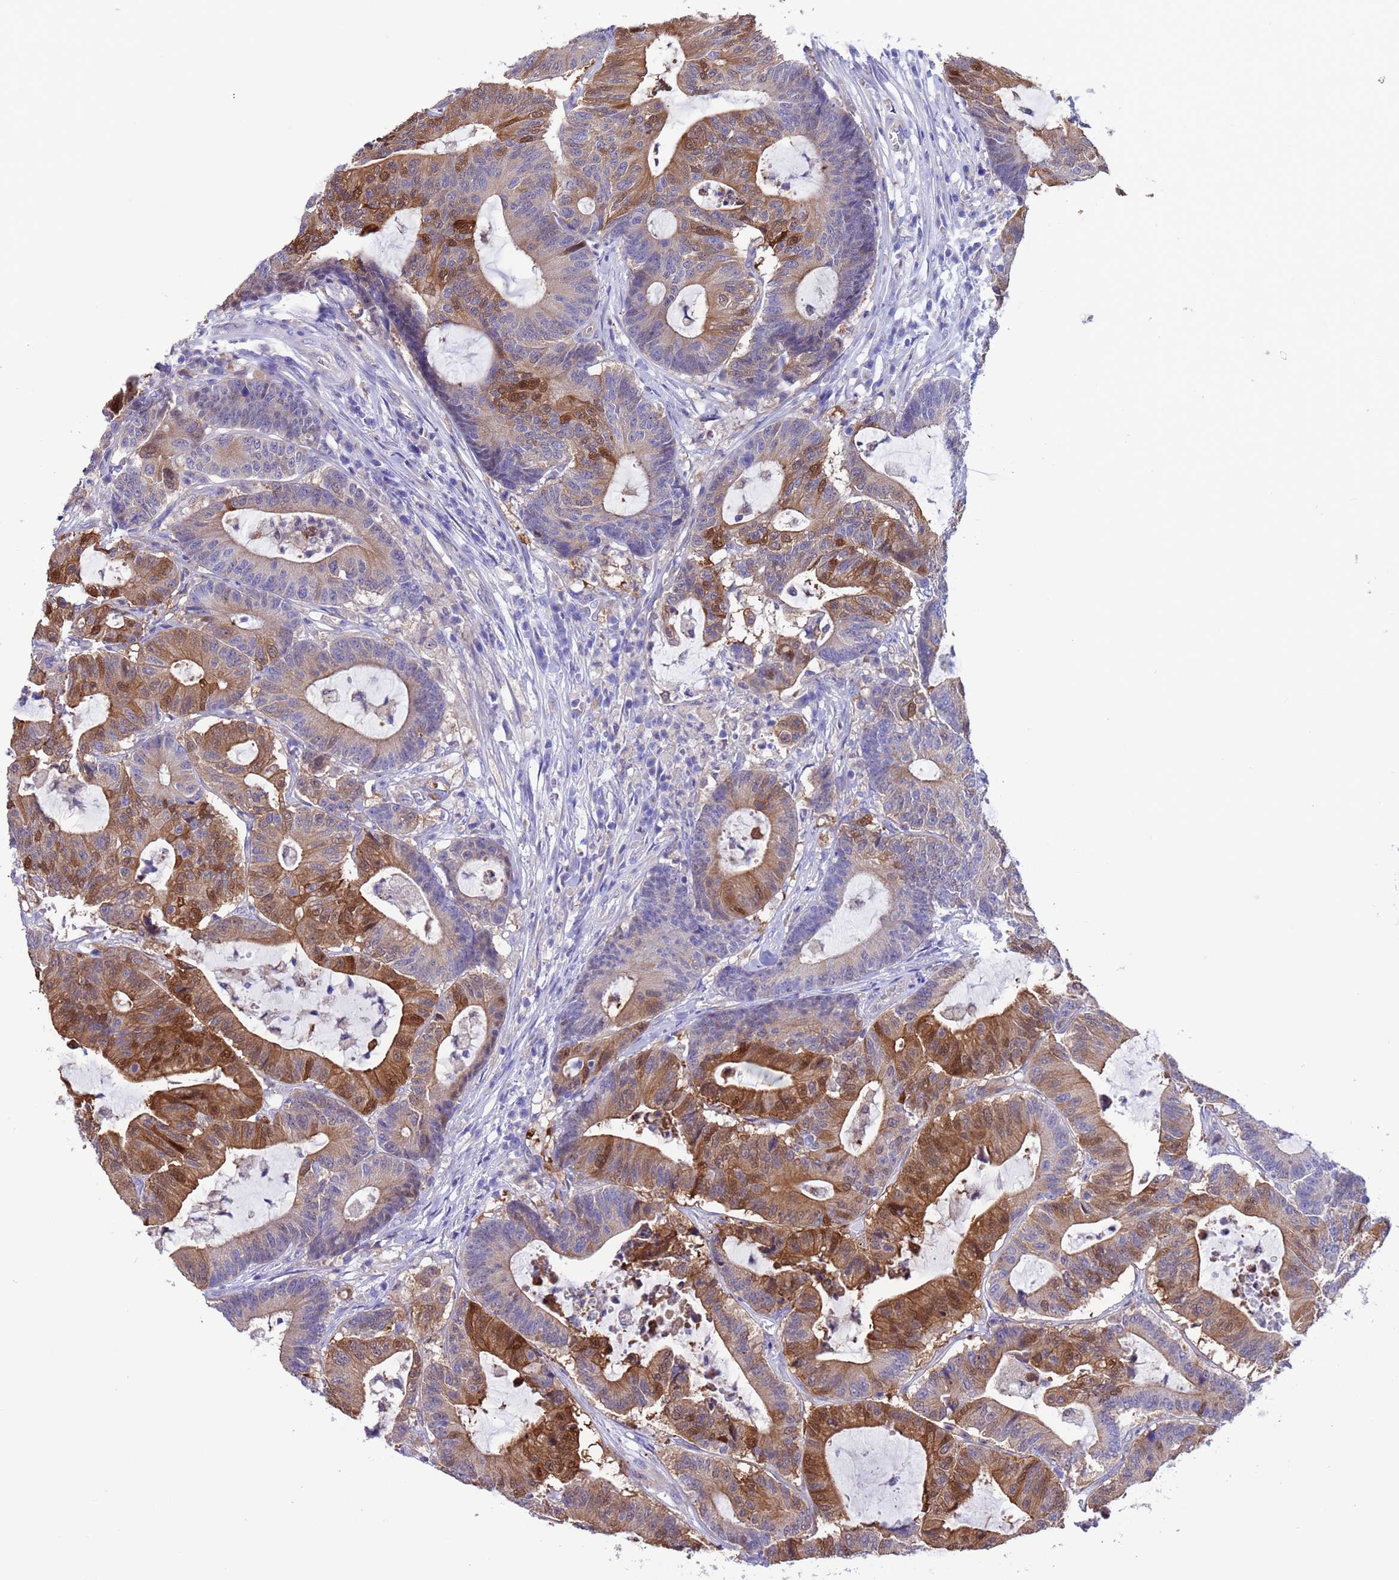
{"staining": {"intensity": "moderate", "quantity": "25%-75%", "location": "cytoplasmic/membranous,nuclear"}, "tissue": "colorectal cancer", "cell_type": "Tumor cells", "image_type": "cancer", "snomed": [{"axis": "morphology", "description": "Adenocarcinoma, NOS"}, {"axis": "topography", "description": "Colon"}], "caption": "Adenocarcinoma (colorectal) was stained to show a protein in brown. There is medium levels of moderate cytoplasmic/membranous and nuclear expression in about 25%-75% of tumor cells. The protein is shown in brown color, while the nuclei are stained blue.", "gene": "C6orf47", "patient": {"sex": "female", "age": 84}}